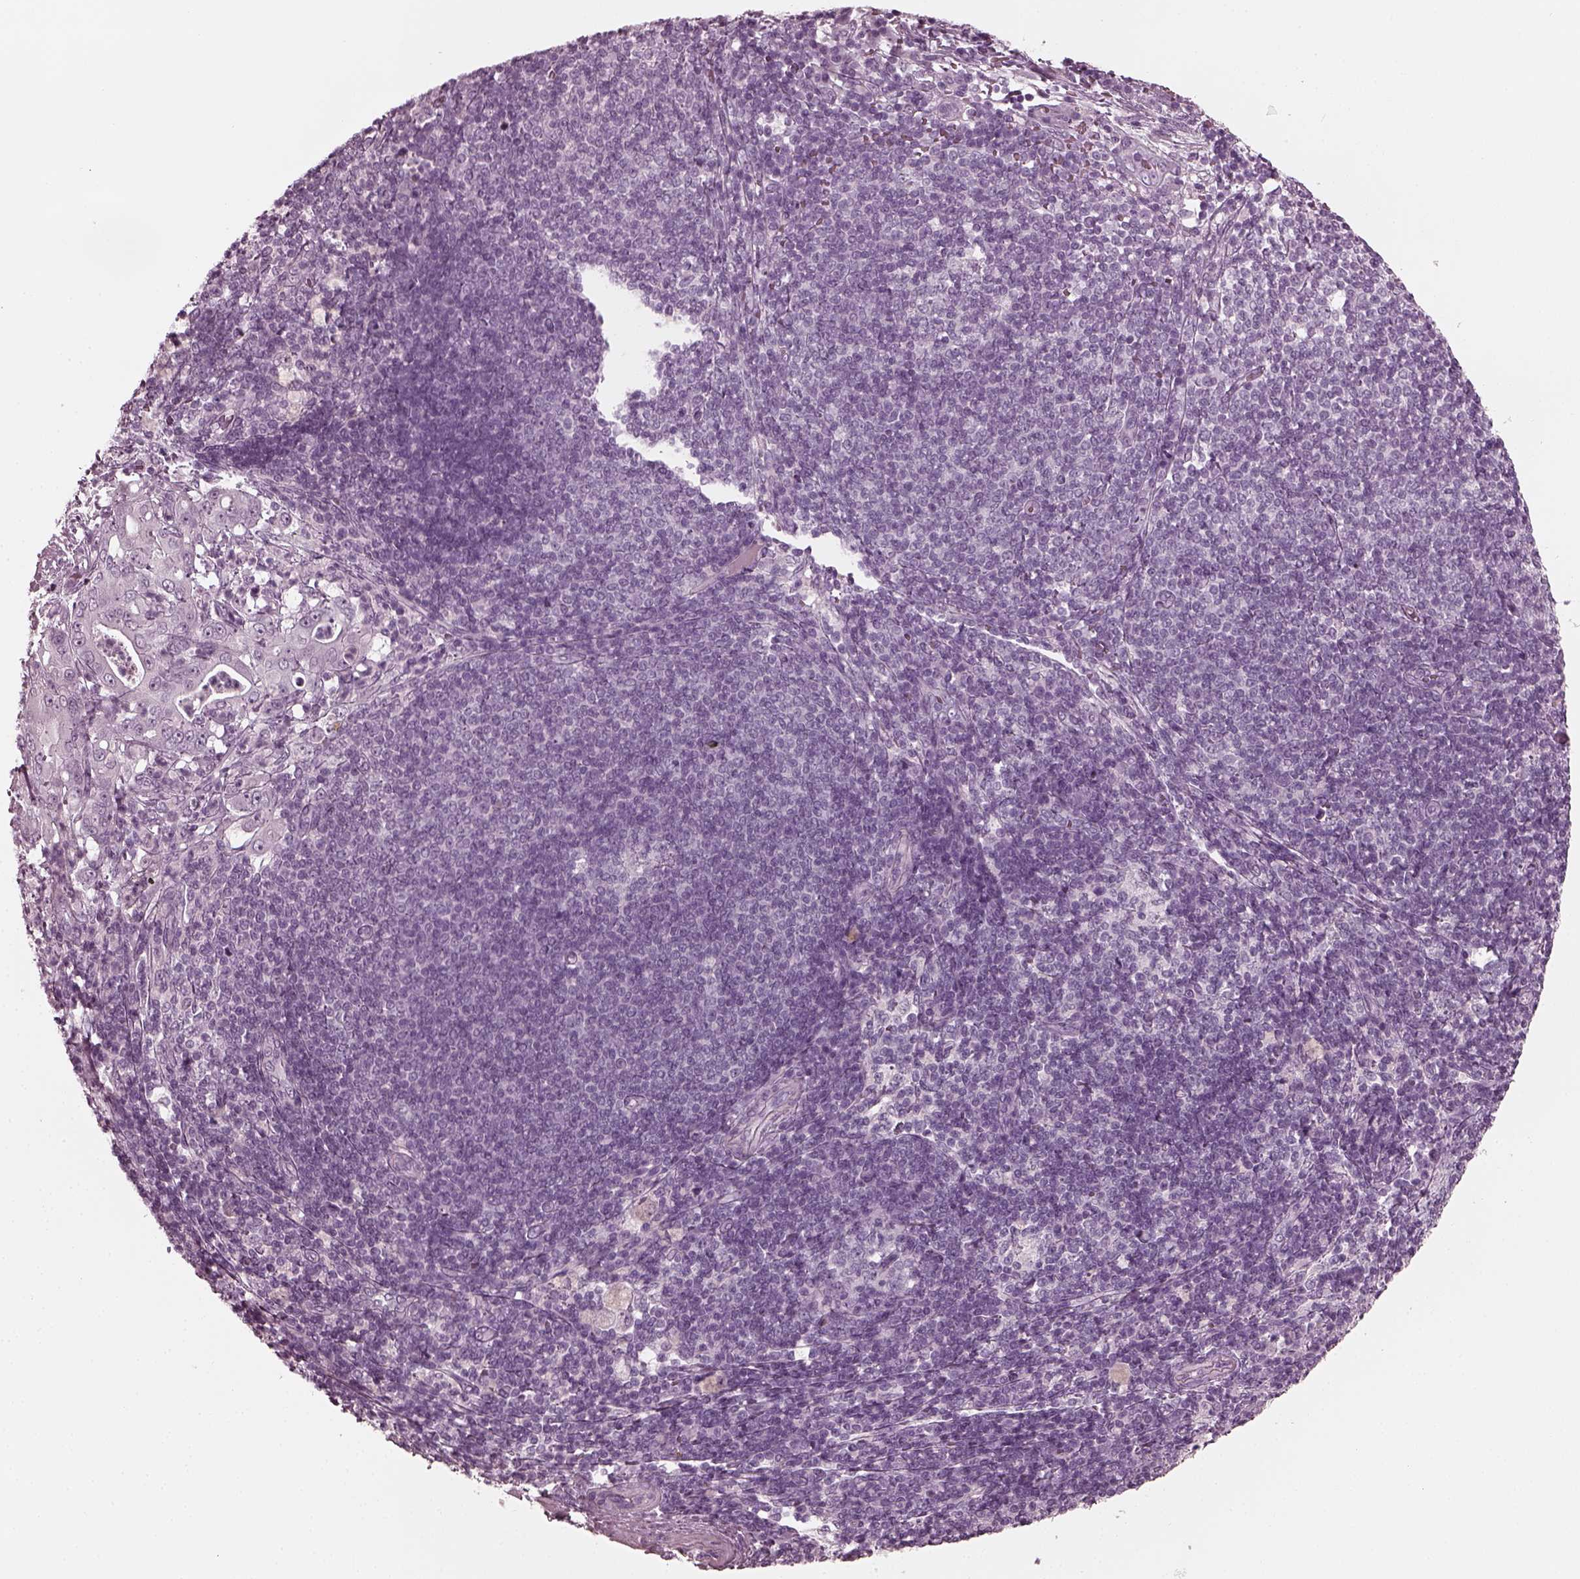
{"staining": {"intensity": "negative", "quantity": "none", "location": "none"}, "tissue": "pancreatic cancer", "cell_type": "Tumor cells", "image_type": "cancer", "snomed": [{"axis": "morphology", "description": "Adenocarcinoma, NOS"}, {"axis": "topography", "description": "Pancreas"}], "caption": "An IHC photomicrograph of pancreatic cancer is shown. There is no staining in tumor cells of pancreatic cancer. The staining is performed using DAB brown chromogen with nuclei counter-stained in using hematoxylin.", "gene": "GRM6", "patient": {"sex": "male", "age": 71}}